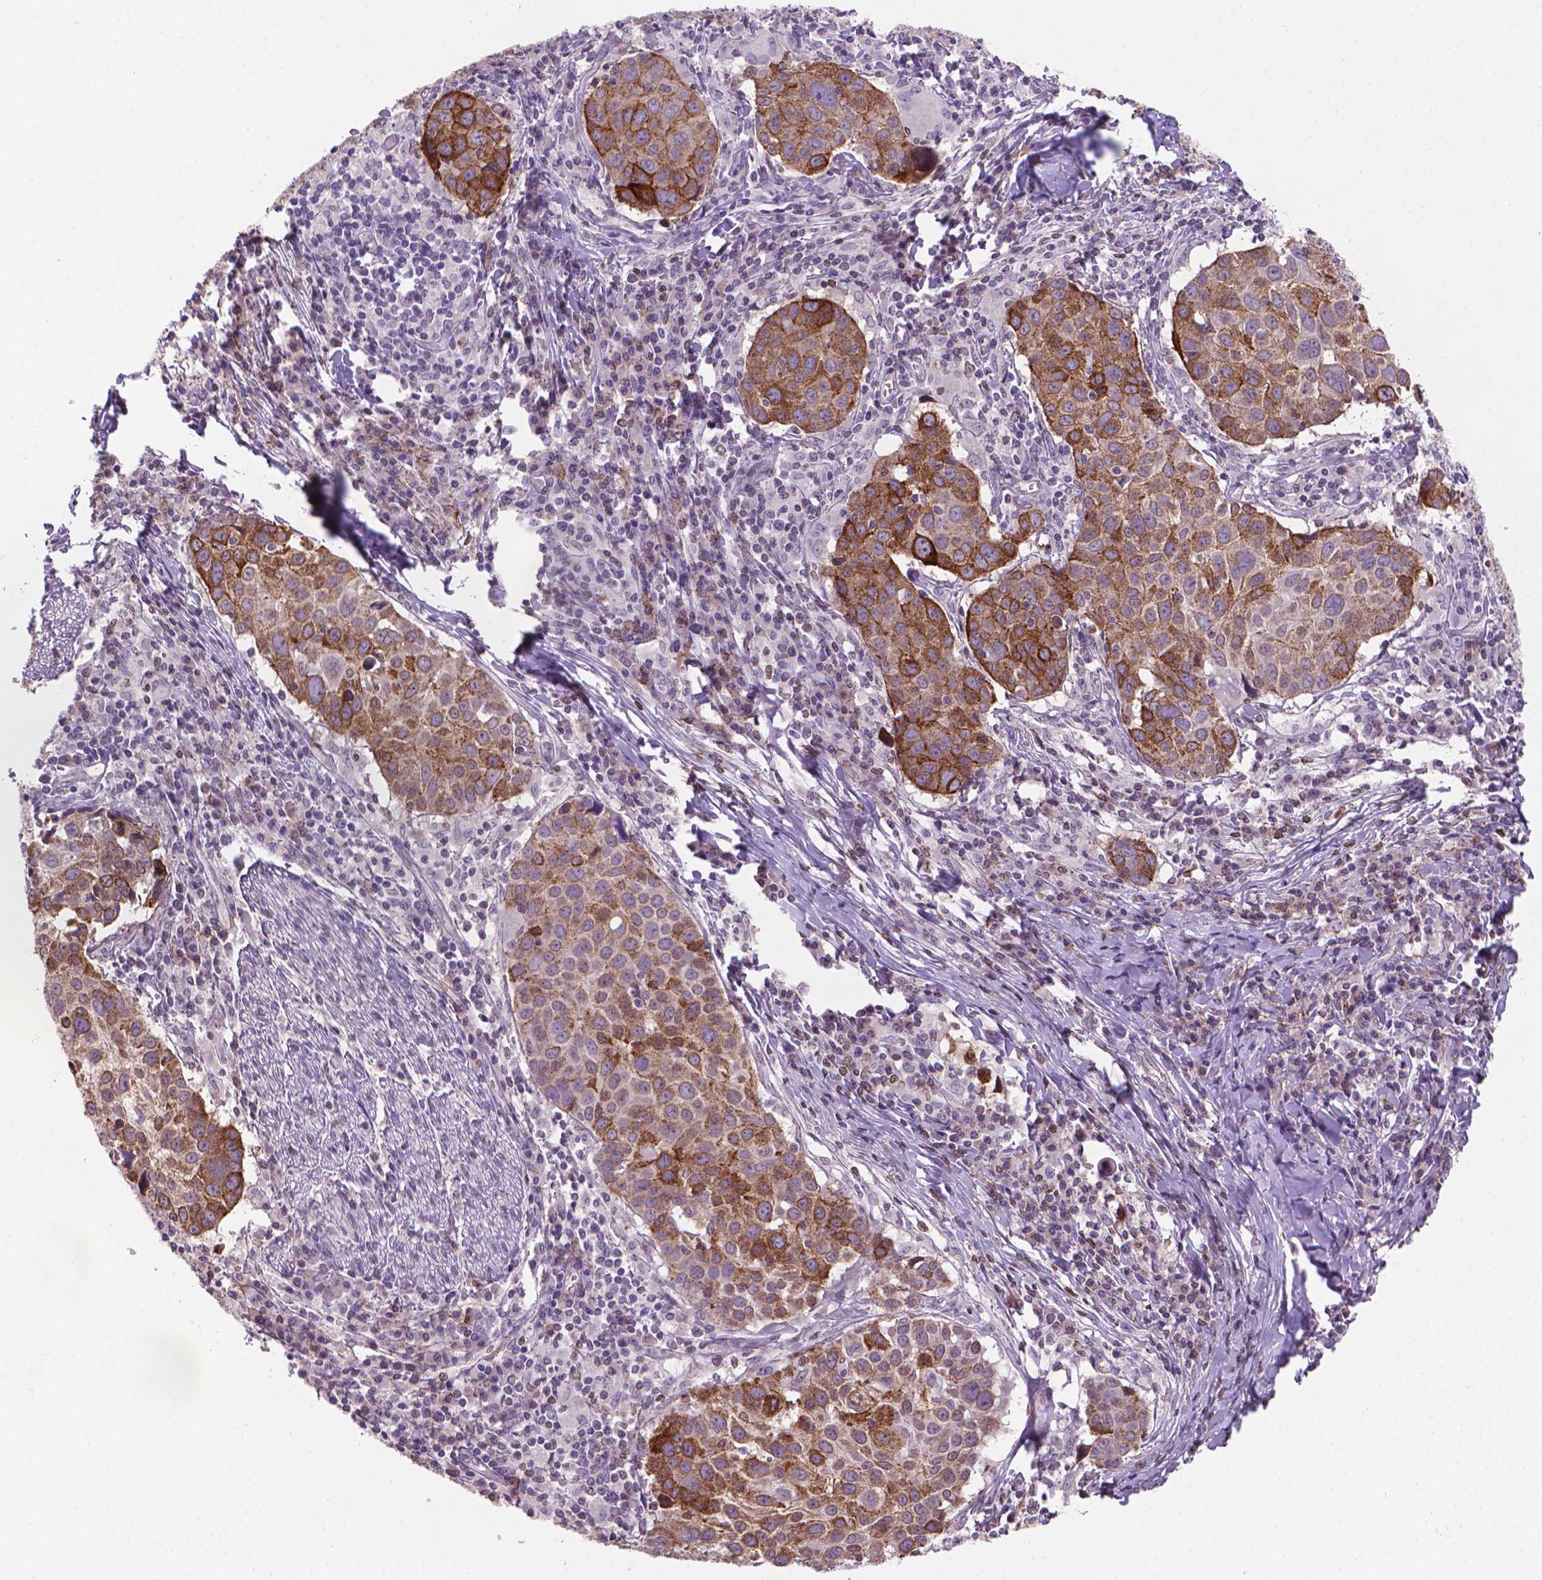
{"staining": {"intensity": "strong", "quantity": "25%-75%", "location": "cytoplasmic/membranous"}, "tissue": "lung cancer", "cell_type": "Tumor cells", "image_type": "cancer", "snomed": [{"axis": "morphology", "description": "Squamous cell carcinoma, NOS"}, {"axis": "topography", "description": "Lung"}], "caption": "Immunohistochemical staining of human lung cancer (squamous cell carcinoma) reveals high levels of strong cytoplasmic/membranous protein positivity in approximately 25%-75% of tumor cells. (brown staining indicates protein expression, while blue staining denotes nuclei).", "gene": "MUC1", "patient": {"sex": "male", "age": 57}}